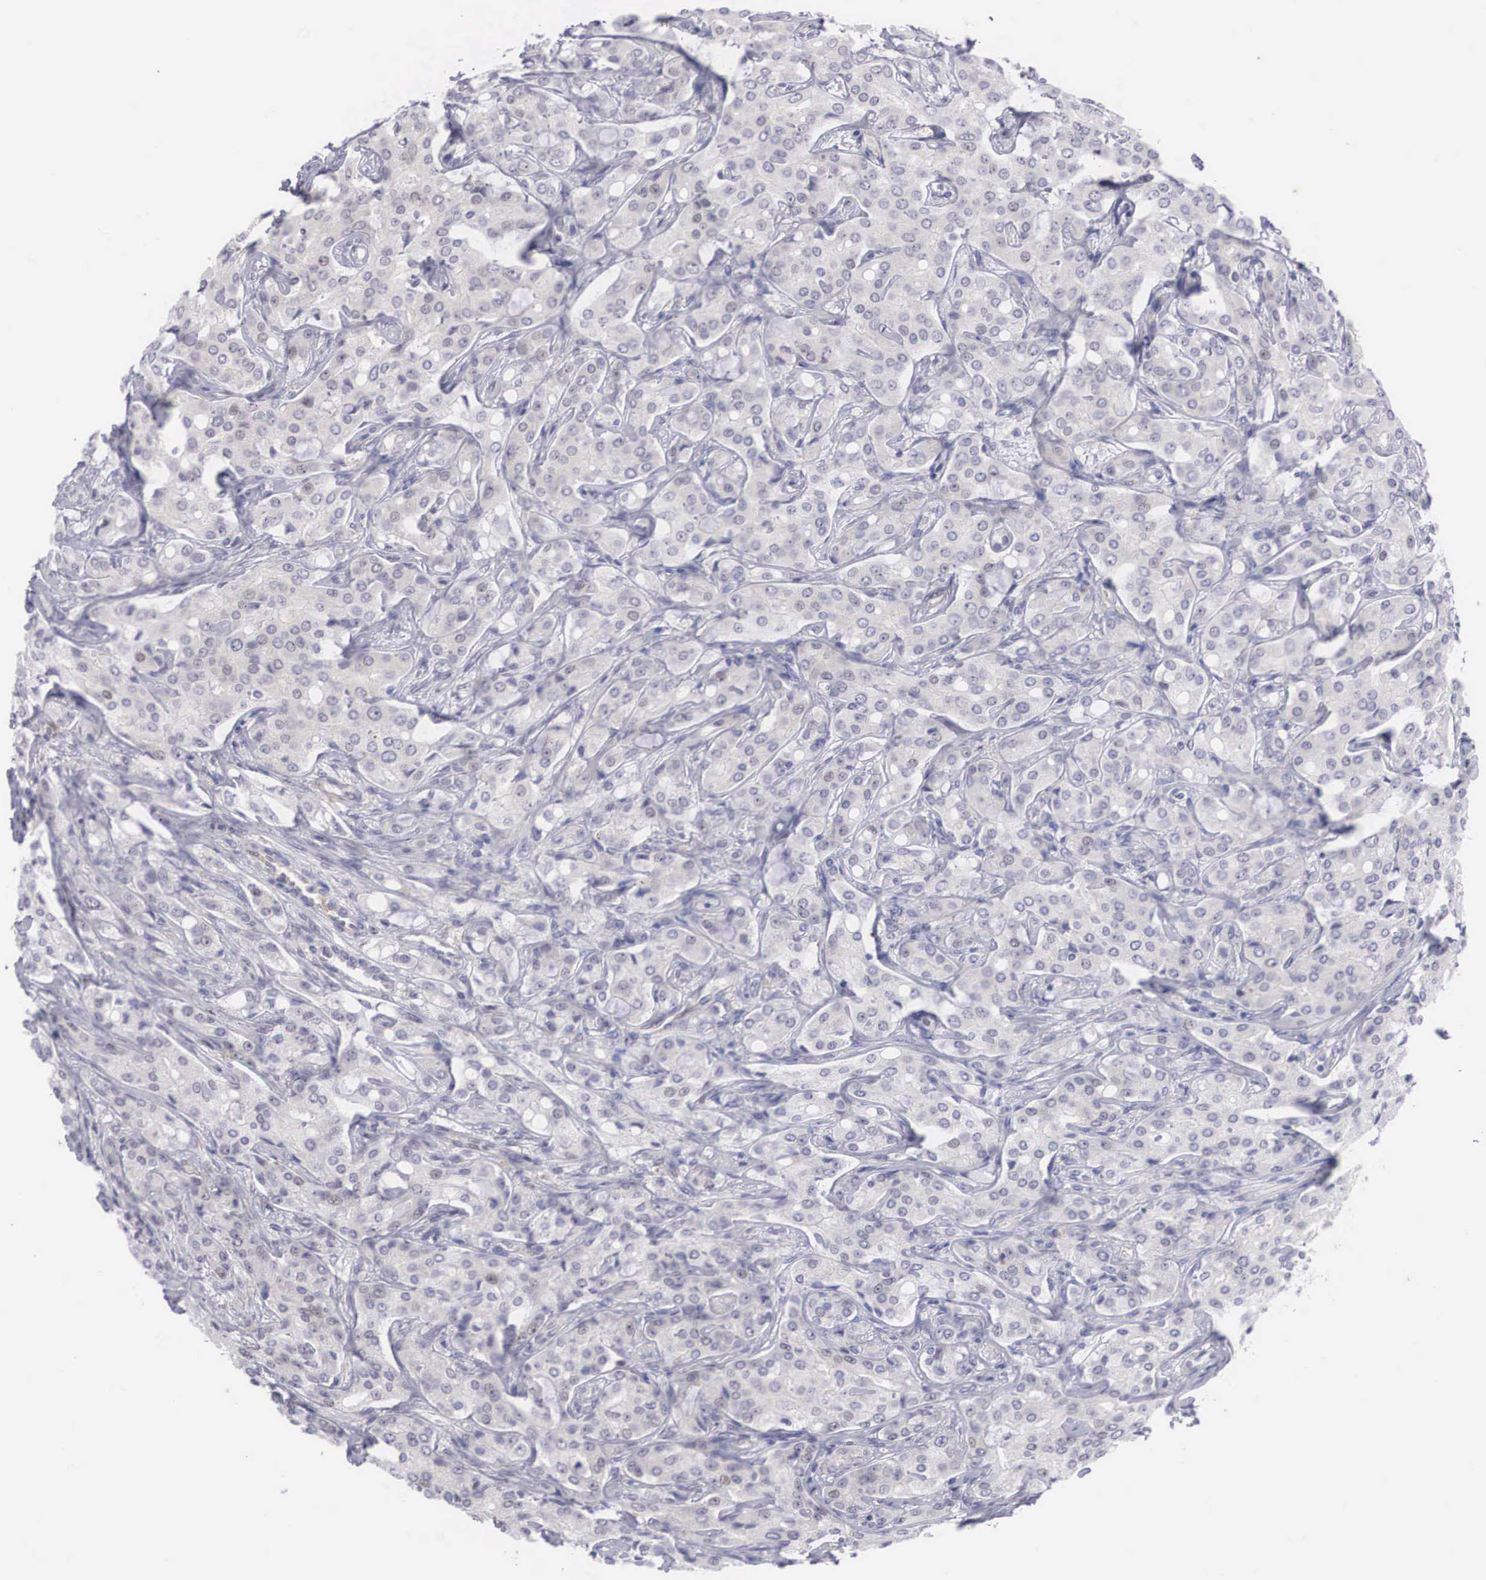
{"staining": {"intensity": "weak", "quantity": "<25%", "location": "nuclear"}, "tissue": "prostate cancer", "cell_type": "Tumor cells", "image_type": "cancer", "snomed": [{"axis": "morphology", "description": "Adenocarcinoma, Medium grade"}, {"axis": "topography", "description": "Prostate"}], "caption": "Tumor cells show no significant positivity in adenocarcinoma (medium-grade) (prostate).", "gene": "RBPJ", "patient": {"sex": "male", "age": 72}}